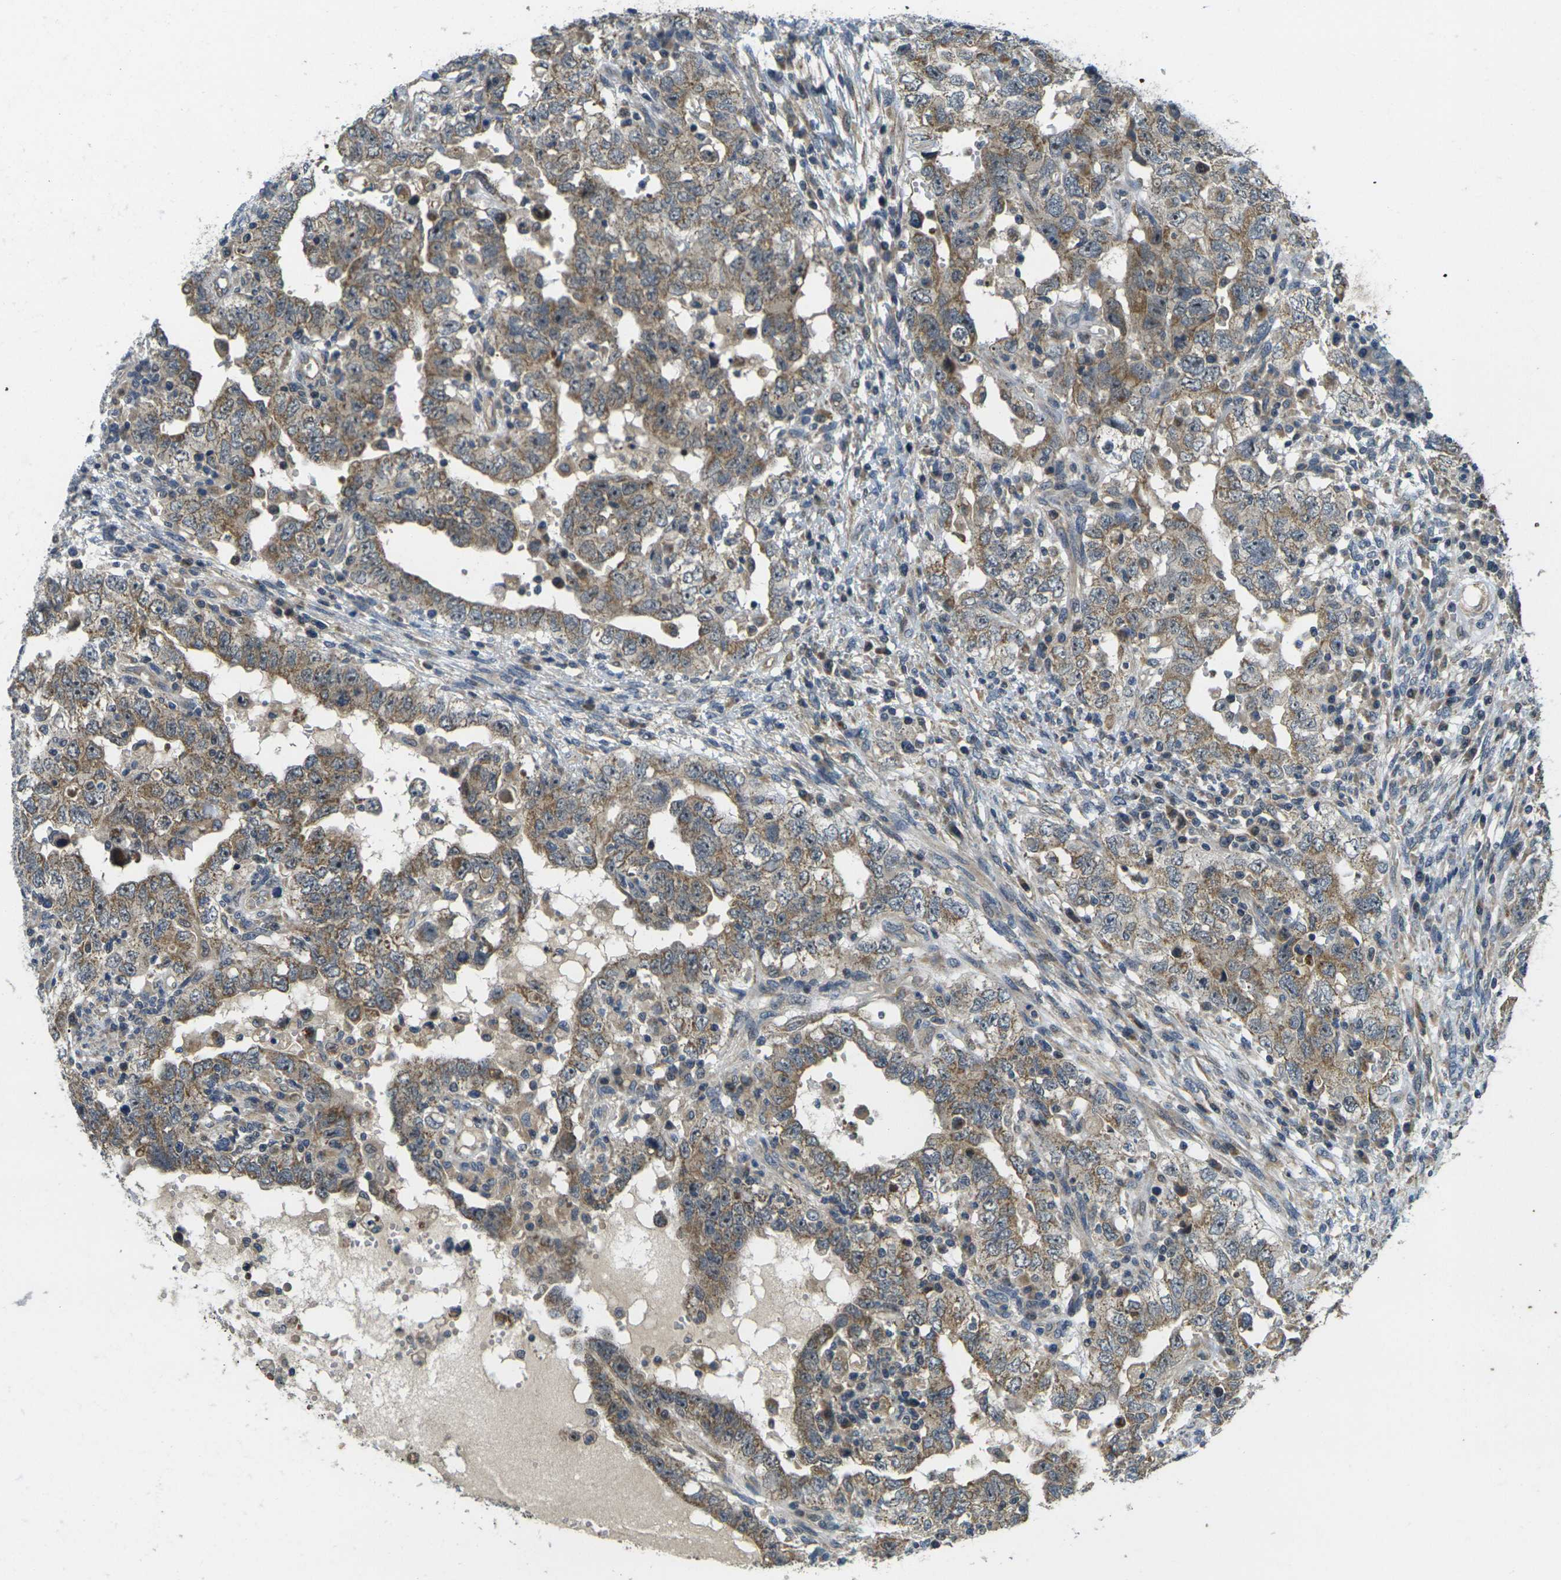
{"staining": {"intensity": "moderate", "quantity": ">75%", "location": "cytoplasmic/membranous"}, "tissue": "testis cancer", "cell_type": "Tumor cells", "image_type": "cancer", "snomed": [{"axis": "morphology", "description": "Carcinoma, Embryonal, NOS"}, {"axis": "topography", "description": "Testis"}], "caption": "About >75% of tumor cells in embryonal carcinoma (testis) exhibit moderate cytoplasmic/membranous protein expression as visualized by brown immunohistochemical staining.", "gene": "MINAR2", "patient": {"sex": "male", "age": 26}}